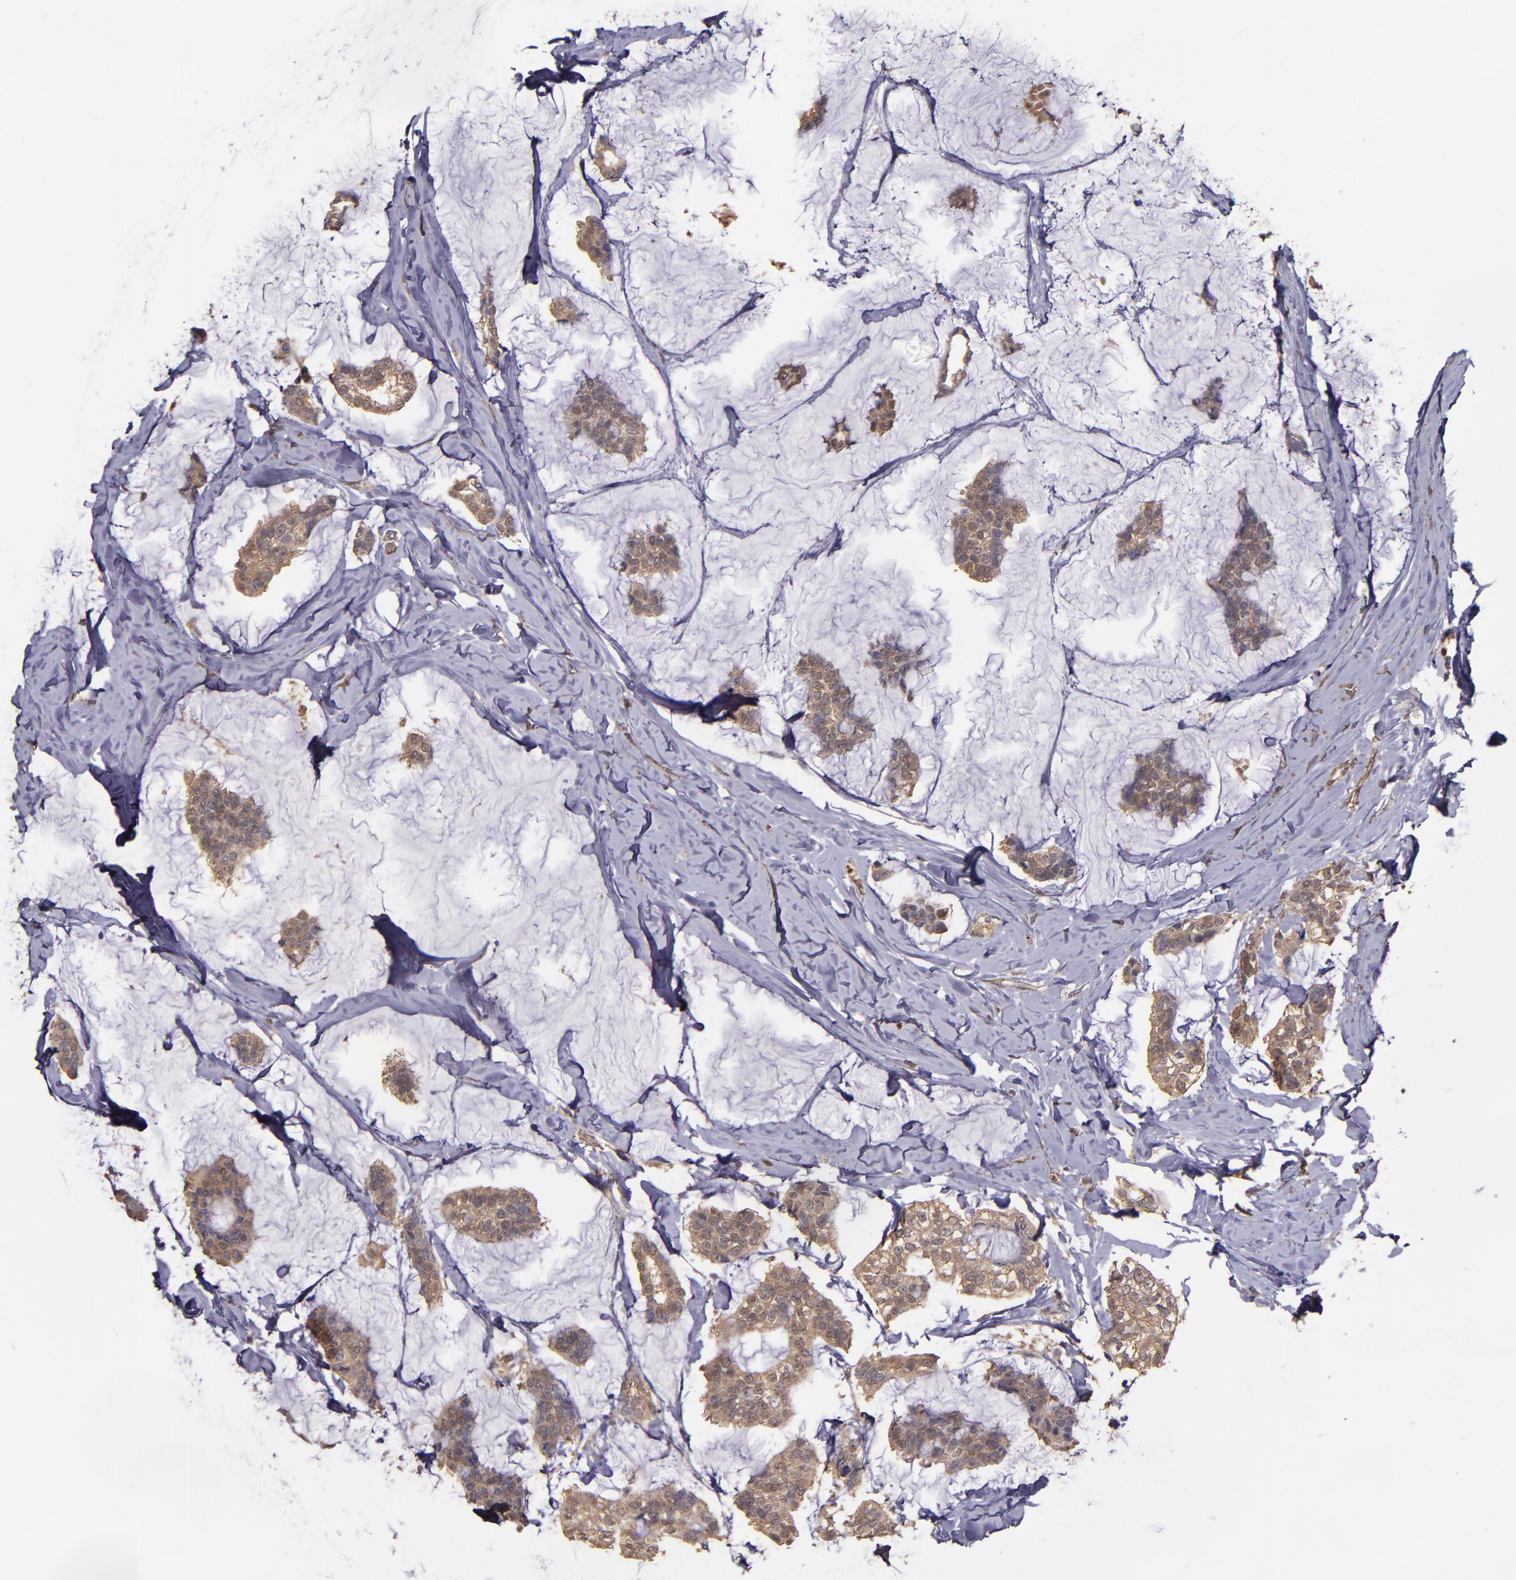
{"staining": {"intensity": "moderate", "quantity": ">75%", "location": "cytoplasmic/membranous"}, "tissue": "breast cancer", "cell_type": "Tumor cells", "image_type": "cancer", "snomed": [{"axis": "morphology", "description": "Duct carcinoma"}, {"axis": "topography", "description": "Breast"}], "caption": "Protein staining exhibits moderate cytoplasmic/membranous positivity in approximately >75% of tumor cells in breast cancer (infiltrating ductal carcinoma).", "gene": "HECTD1", "patient": {"sex": "female", "age": 93}}